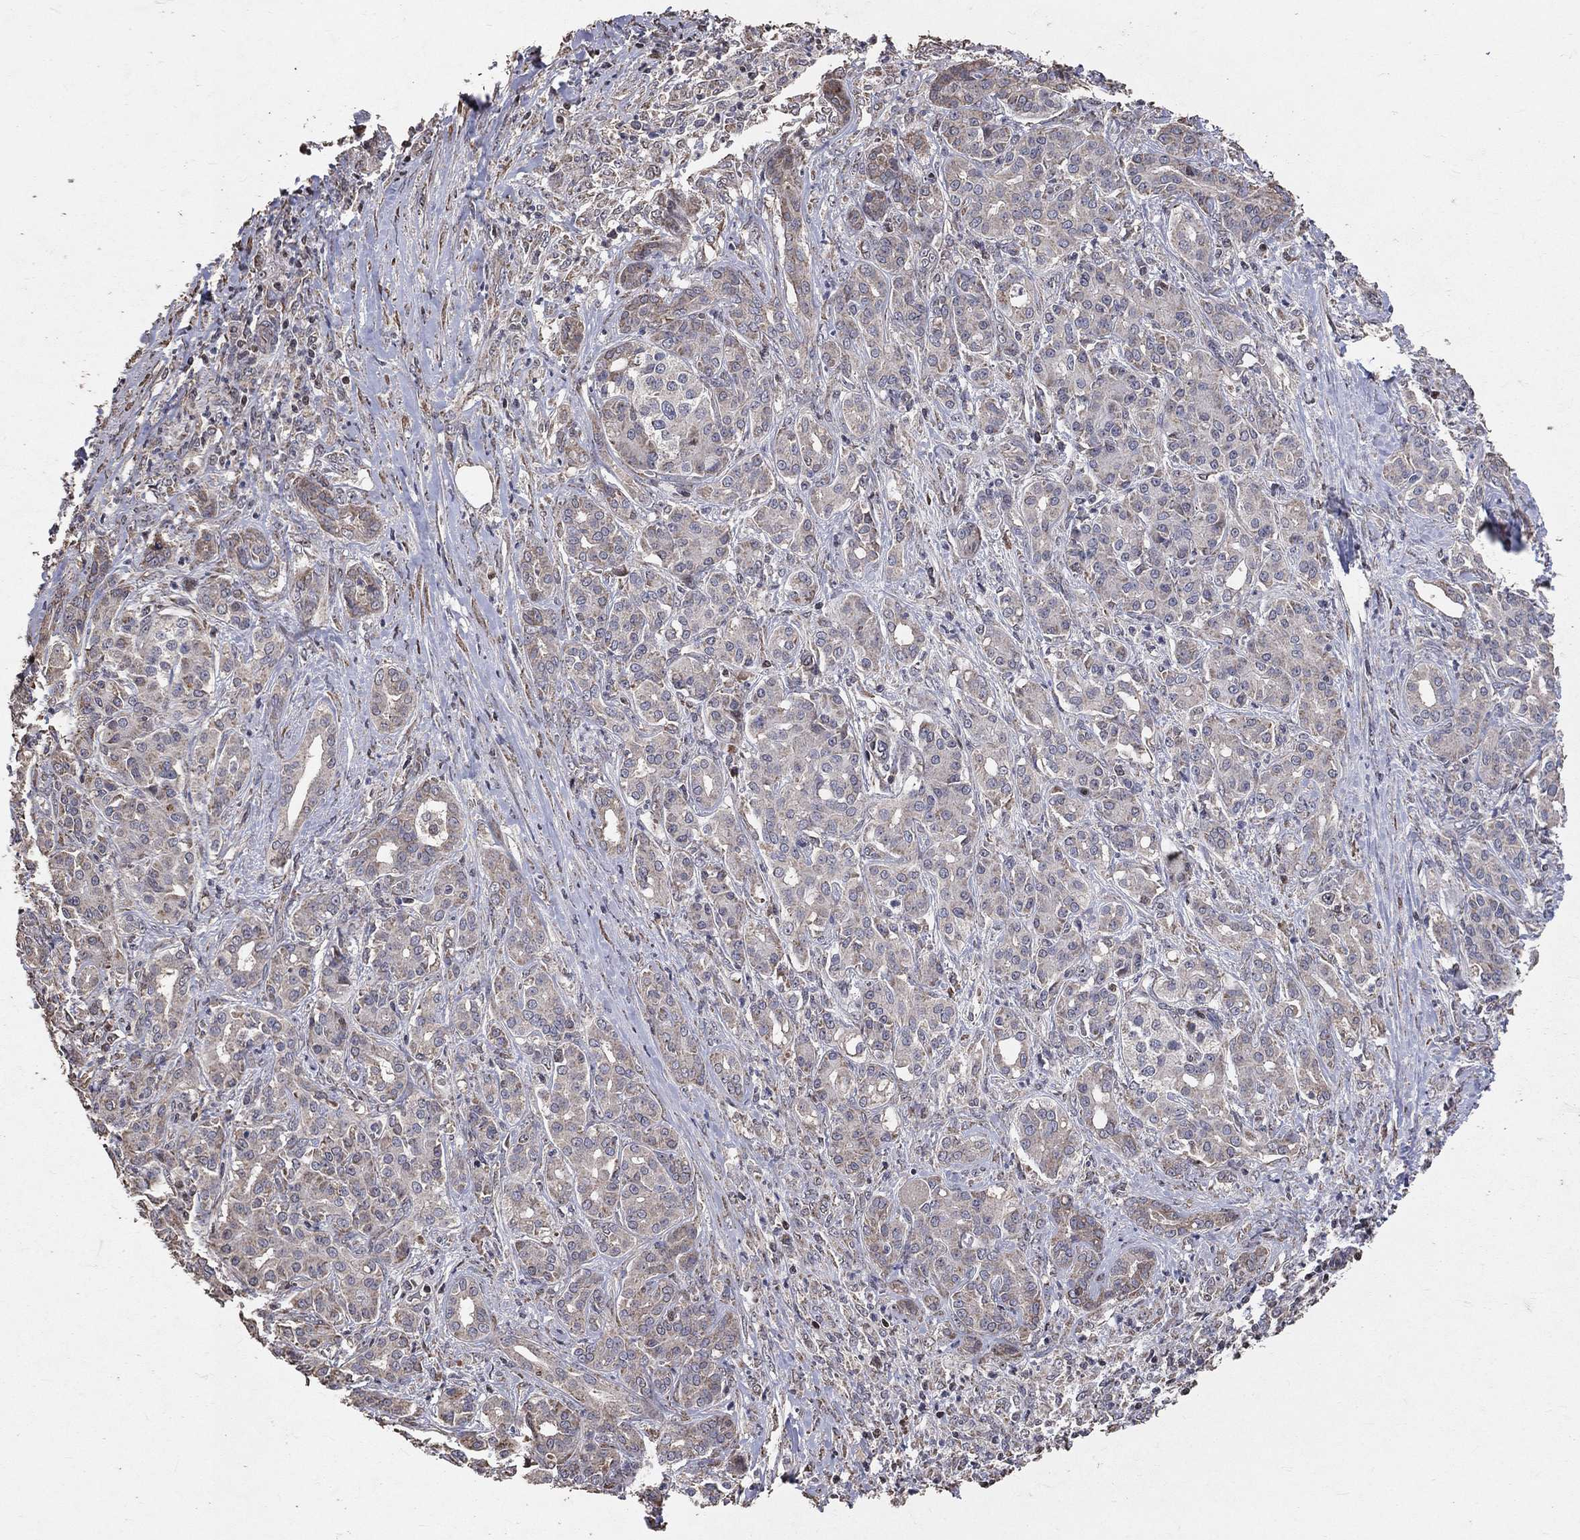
{"staining": {"intensity": "weak", "quantity": "<25%", "location": "cytoplasmic/membranous"}, "tissue": "pancreatic cancer", "cell_type": "Tumor cells", "image_type": "cancer", "snomed": [{"axis": "morphology", "description": "Normal tissue, NOS"}, {"axis": "morphology", "description": "Inflammation, NOS"}, {"axis": "morphology", "description": "Adenocarcinoma, NOS"}, {"axis": "topography", "description": "Pancreas"}], "caption": "Immunohistochemistry (IHC) of human pancreatic cancer displays no expression in tumor cells.", "gene": "LY6K", "patient": {"sex": "male", "age": 57}}